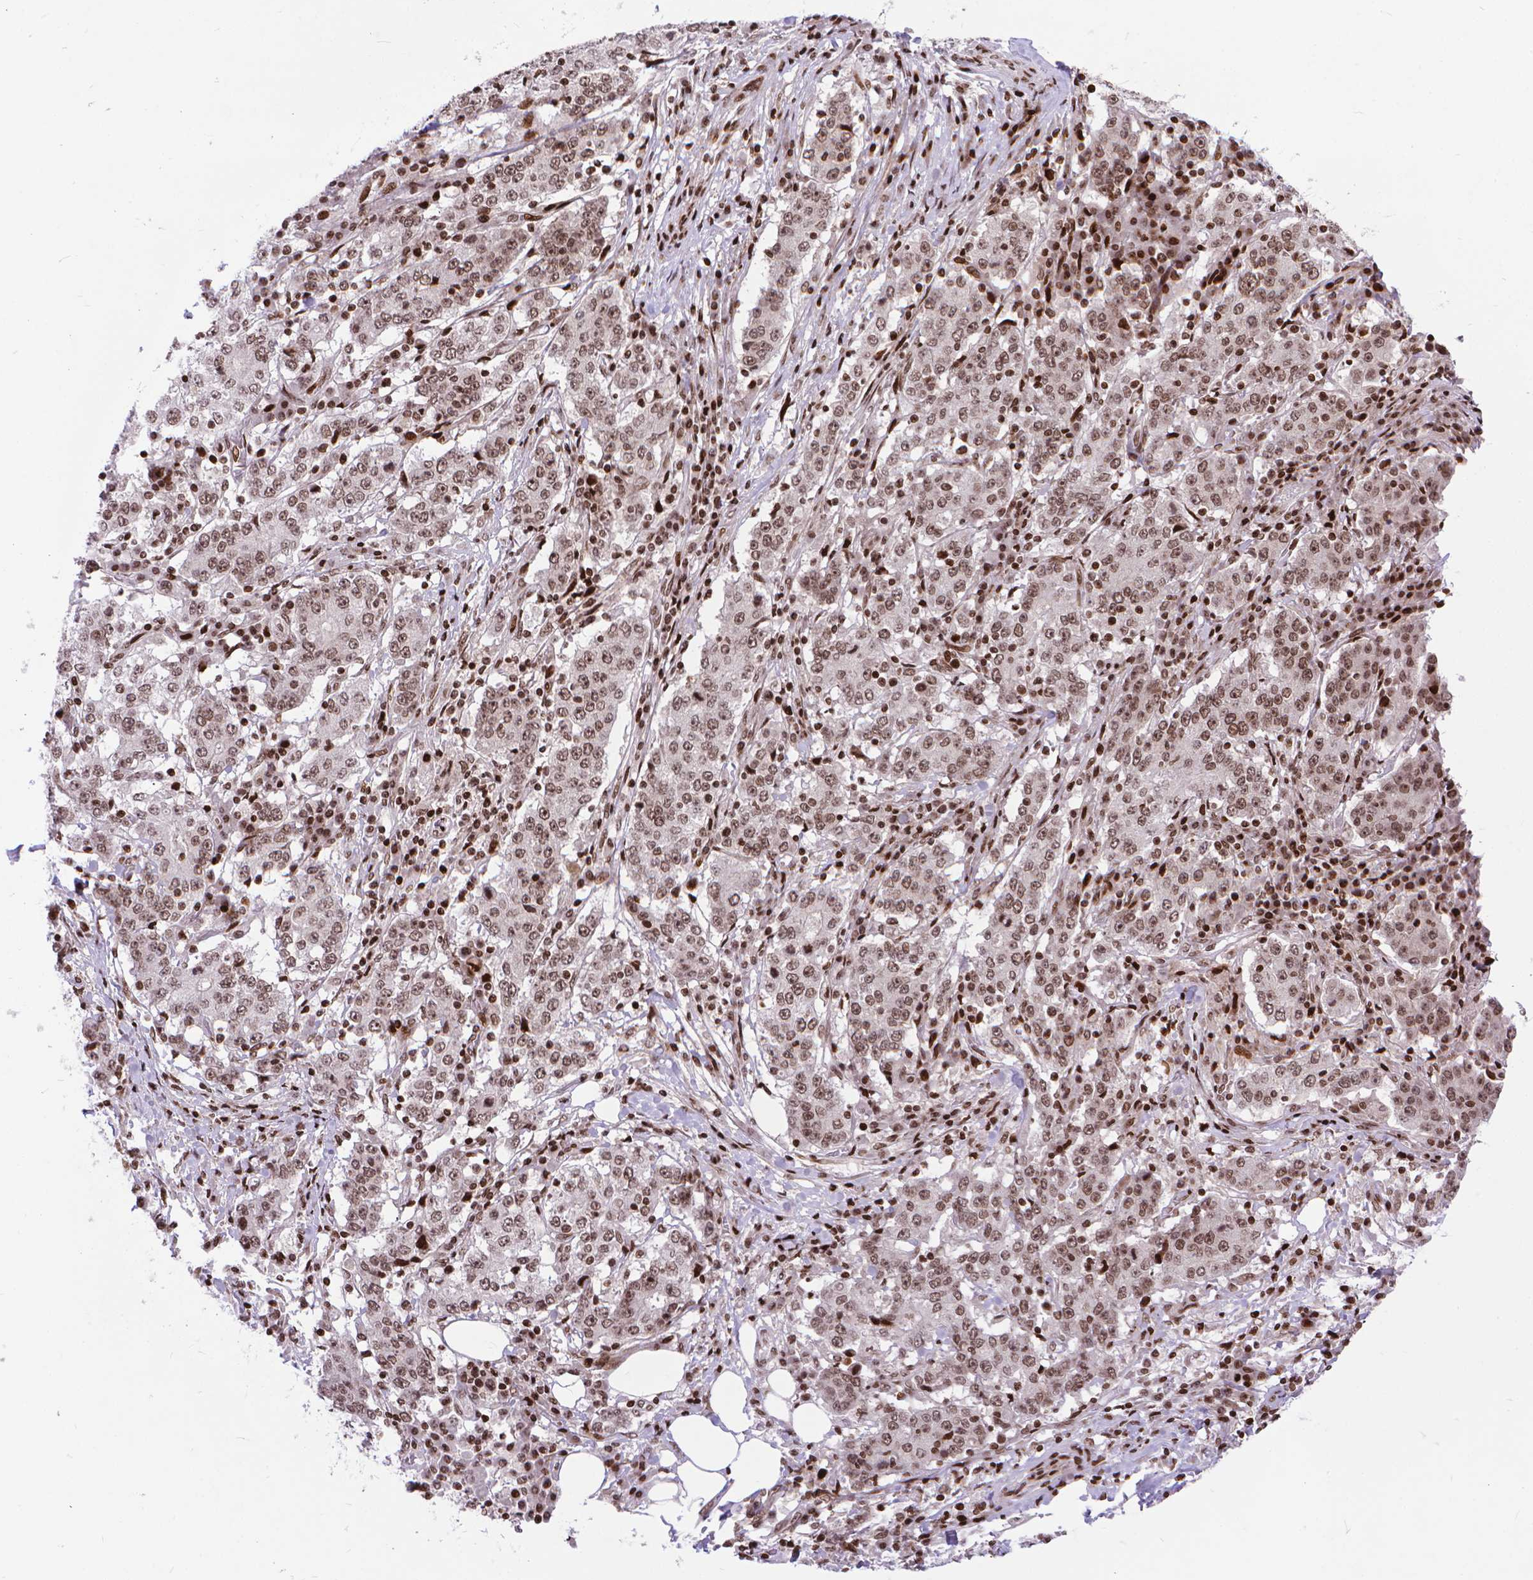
{"staining": {"intensity": "weak", "quantity": ">75%", "location": "nuclear"}, "tissue": "stomach cancer", "cell_type": "Tumor cells", "image_type": "cancer", "snomed": [{"axis": "morphology", "description": "Adenocarcinoma, NOS"}, {"axis": "topography", "description": "Stomach"}], "caption": "Immunohistochemical staining of human adenocarcinoma (stomach) displays low levels of weak nuclear staining in approximately >75% of tumor cells.", "gene": "AMER1", "patient": {"sex": "male", "age": 59}}